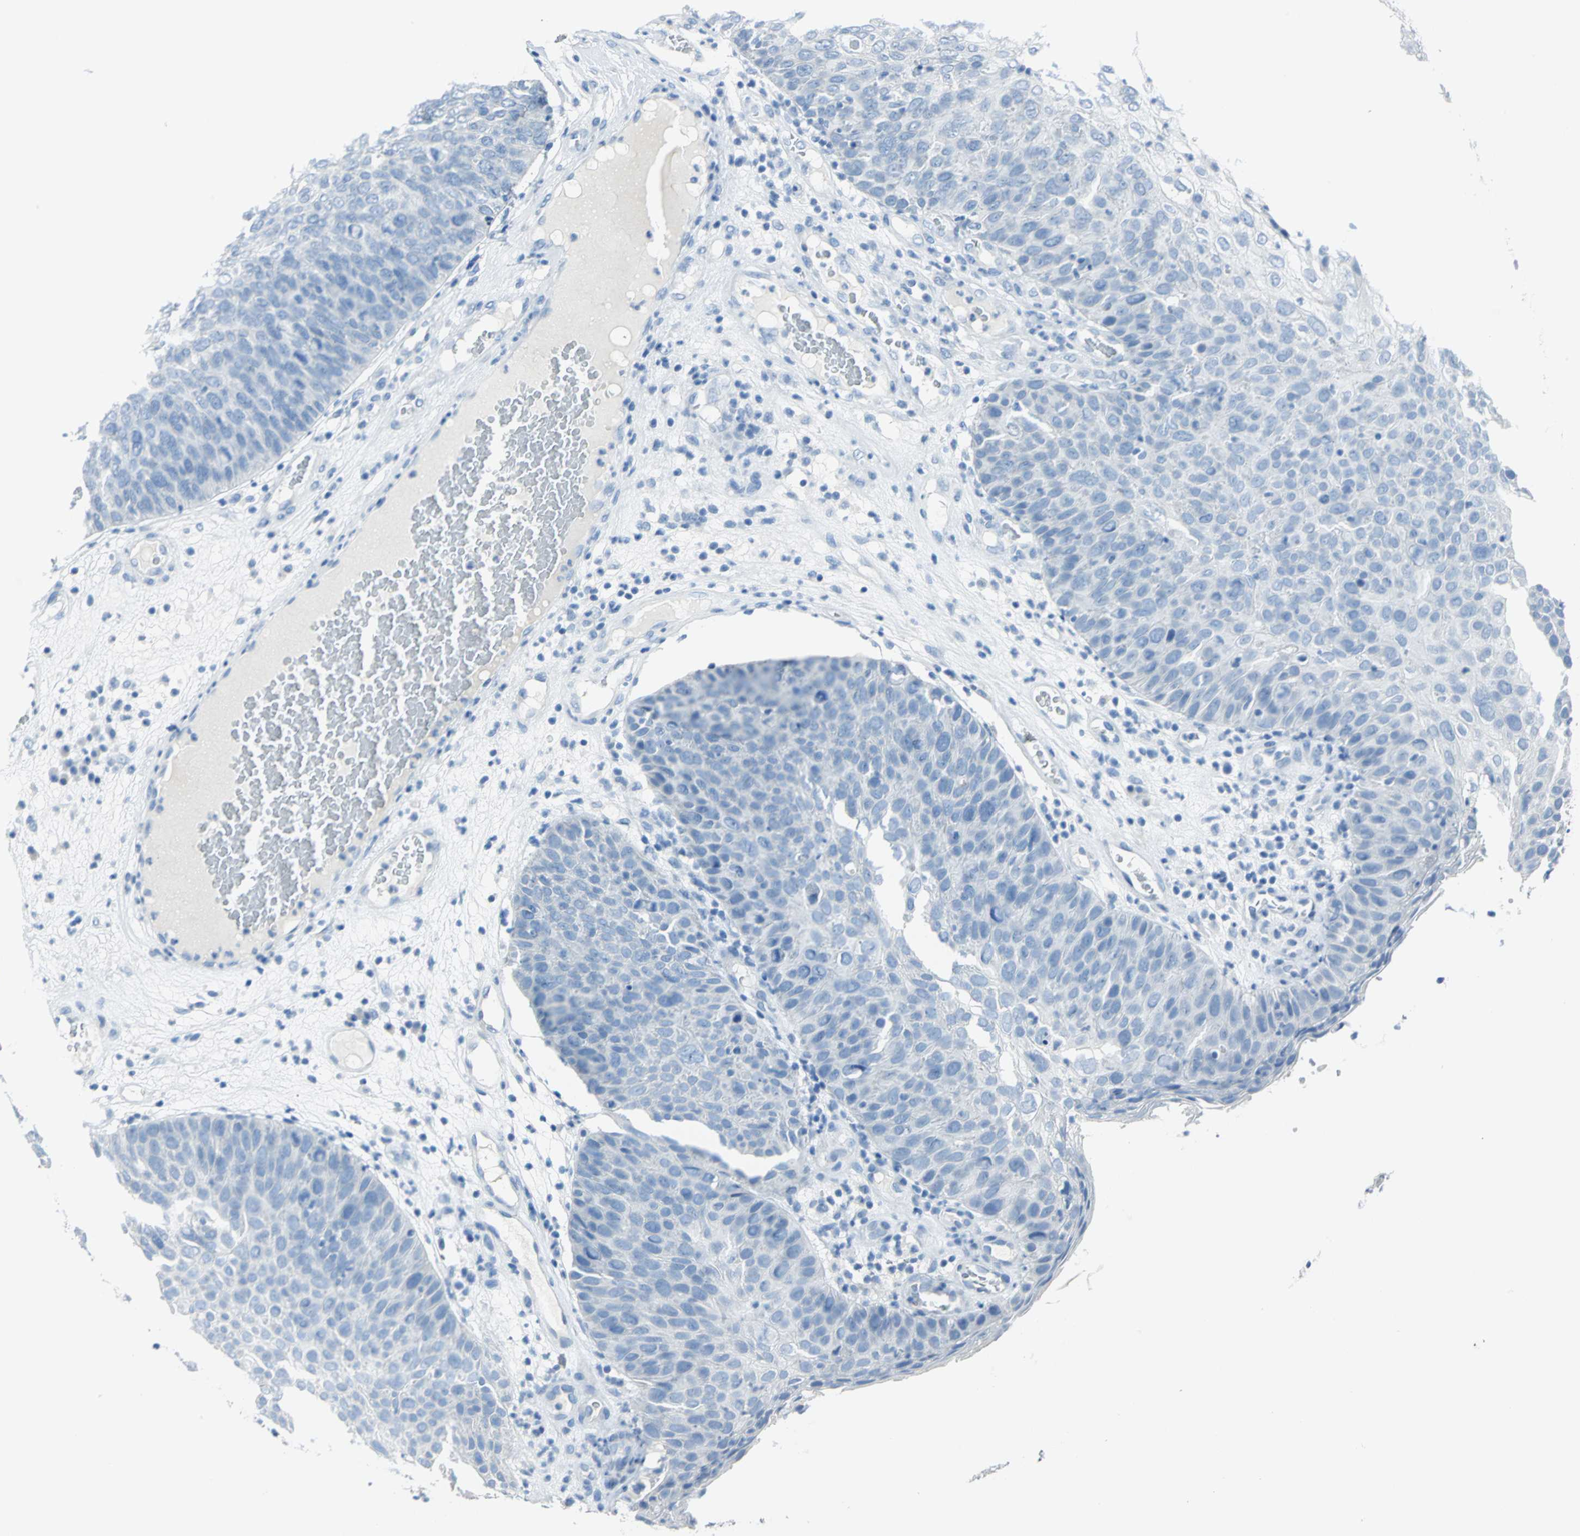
{"staining": {"intensity": "negative", "quantity": "none", "location": "none"}, "tissue": "skin cancer", "cell_type": "Tumor cells", "image_type": "cancer", "snomed": [{"axis": "morphology", "description": "Squamous cell carcinoma, NOS"}, {"axis": "topography", "description": "Skin"}], "caption": "An immunohistochemistry (IHC) image of skin cancer (squamous cell carcinoma) is shown. There is no staining in tumor cells of skin cancer (squamous cell carcinoma).", "gene": "PKLR", "patient": {"sex": "male", "age": 87}}